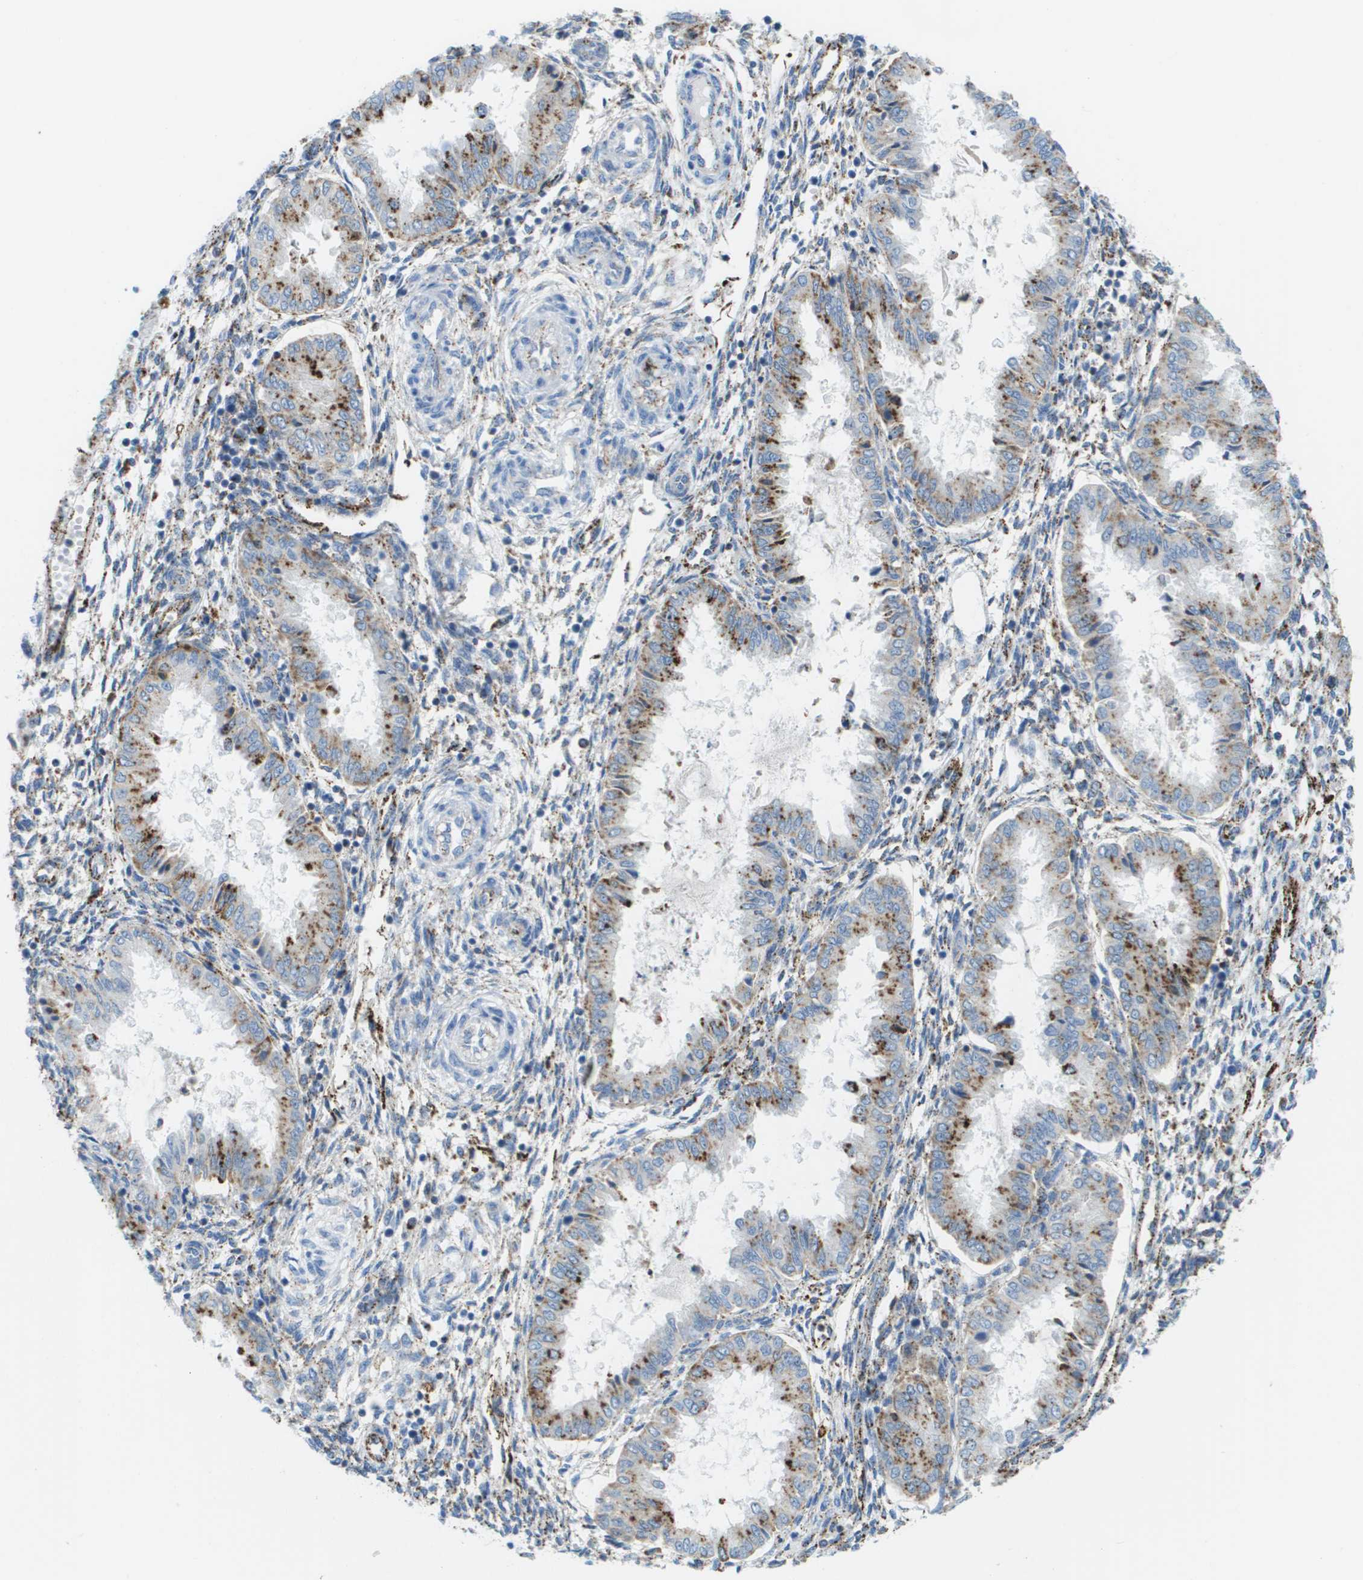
{"staining": {"intensity": "moderate", "quantity": "25%-75%", "location": "cytoplasmic/membranous"}, "tissue": "endometrium", "cell_type": "Cells in endometrial stroma", "image_type": "normal", "snomed": [{"axis": "morphology", "description": "Normal tissue, NOS"}, {"axis": "topography", "description": "Endometrium"}], "caption": "Protein expression analysis of unremarkable endometrium exhibits moderate cytoplasmic/membranous staining in about 25%-75% of cells in endometrial stroma.", "gene": "PRCP", "patient": {"sex": "female", "age": 33}}